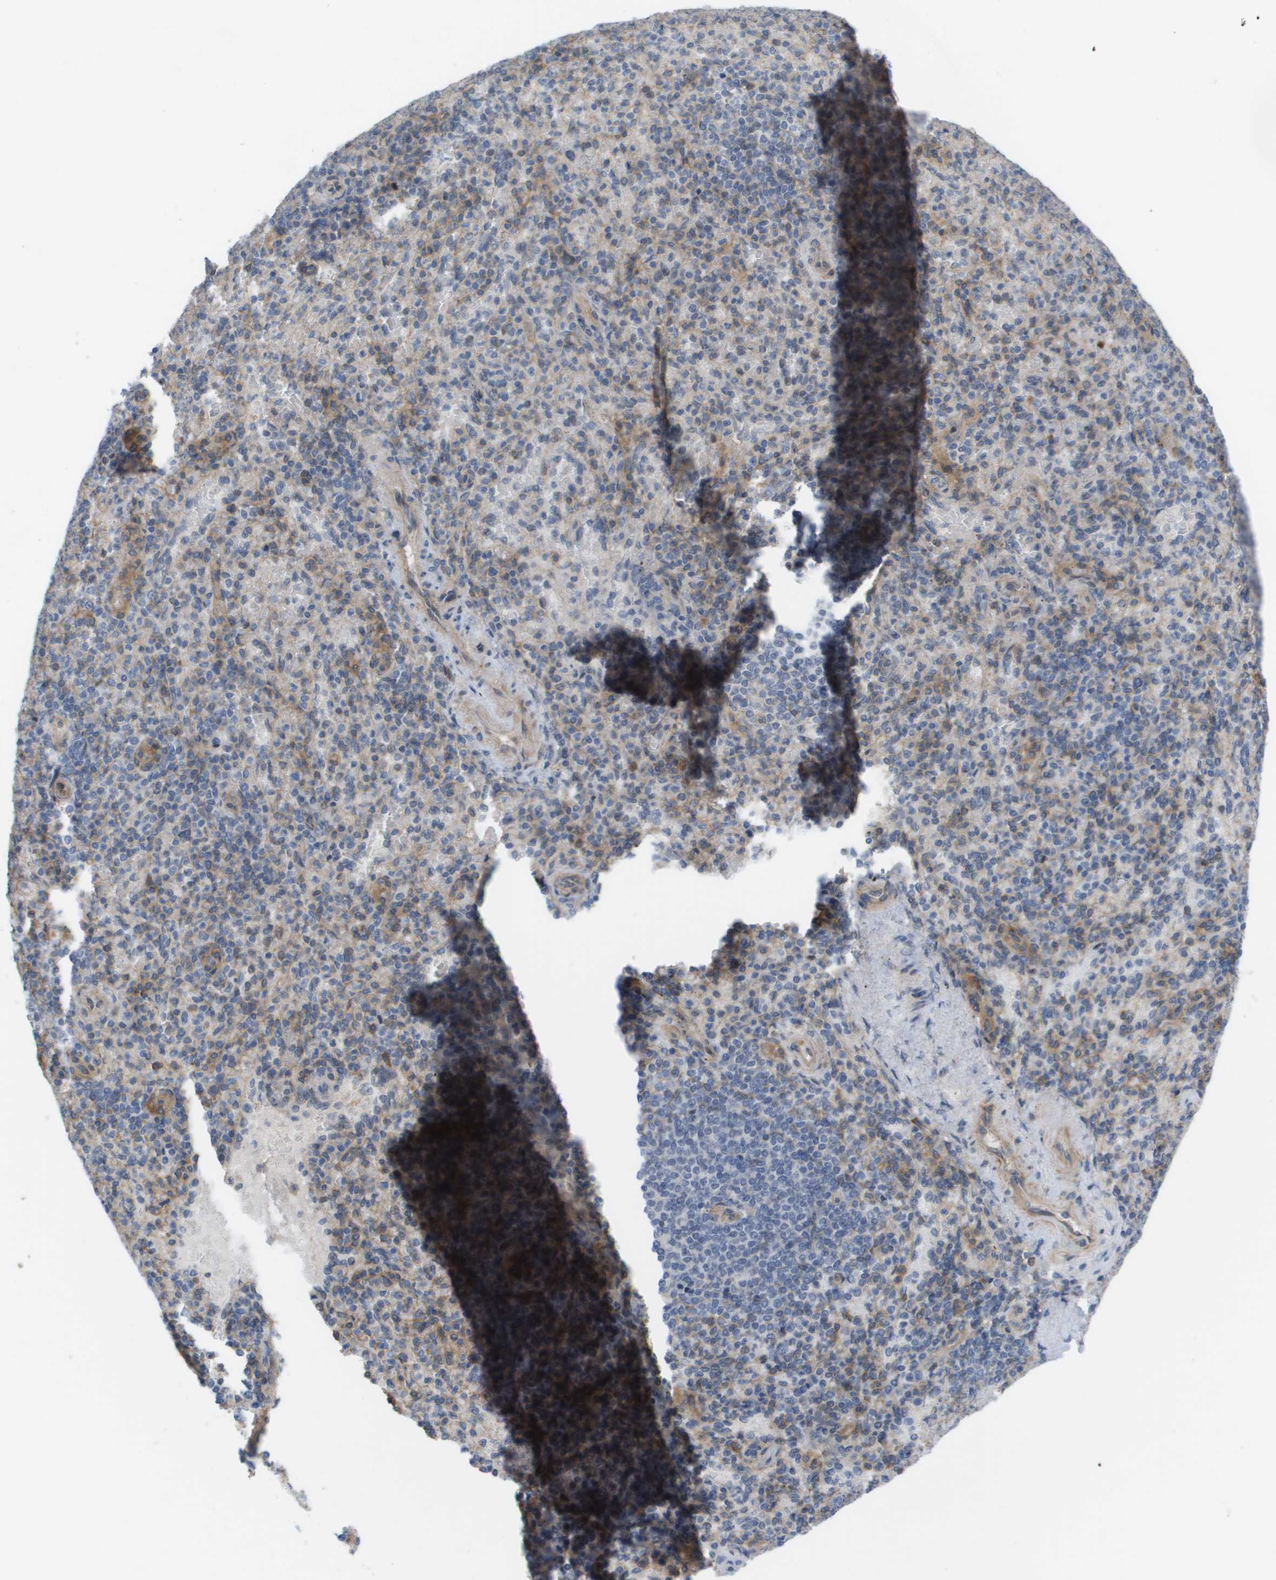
{"staining": {"intensity": "weak", "quantity": "25%-75%", "location": "cytoplasmic/membranous"}, "tissue": "spleen", "cell_type": "Cells in red pulp", "image_type": "normal", "snomed": [{"axis": "morphology", "description": "Normal tissue, NOS"}, {"axis": "topography", "description": "Spleen"}], "caption": "The photomicrograph displays staining of normal spleen, revealing weak cytoplasmic/membranous protein expression (brown color) within cells in red pulp. (Stains: DAB (3,3'-diaminobenzidine) in brown, nuclei in blue, Microscopy: brightfield microscopy at high magnification).", "gene": "MTARC2", "patient": {"sex": "female", "age": 74}}